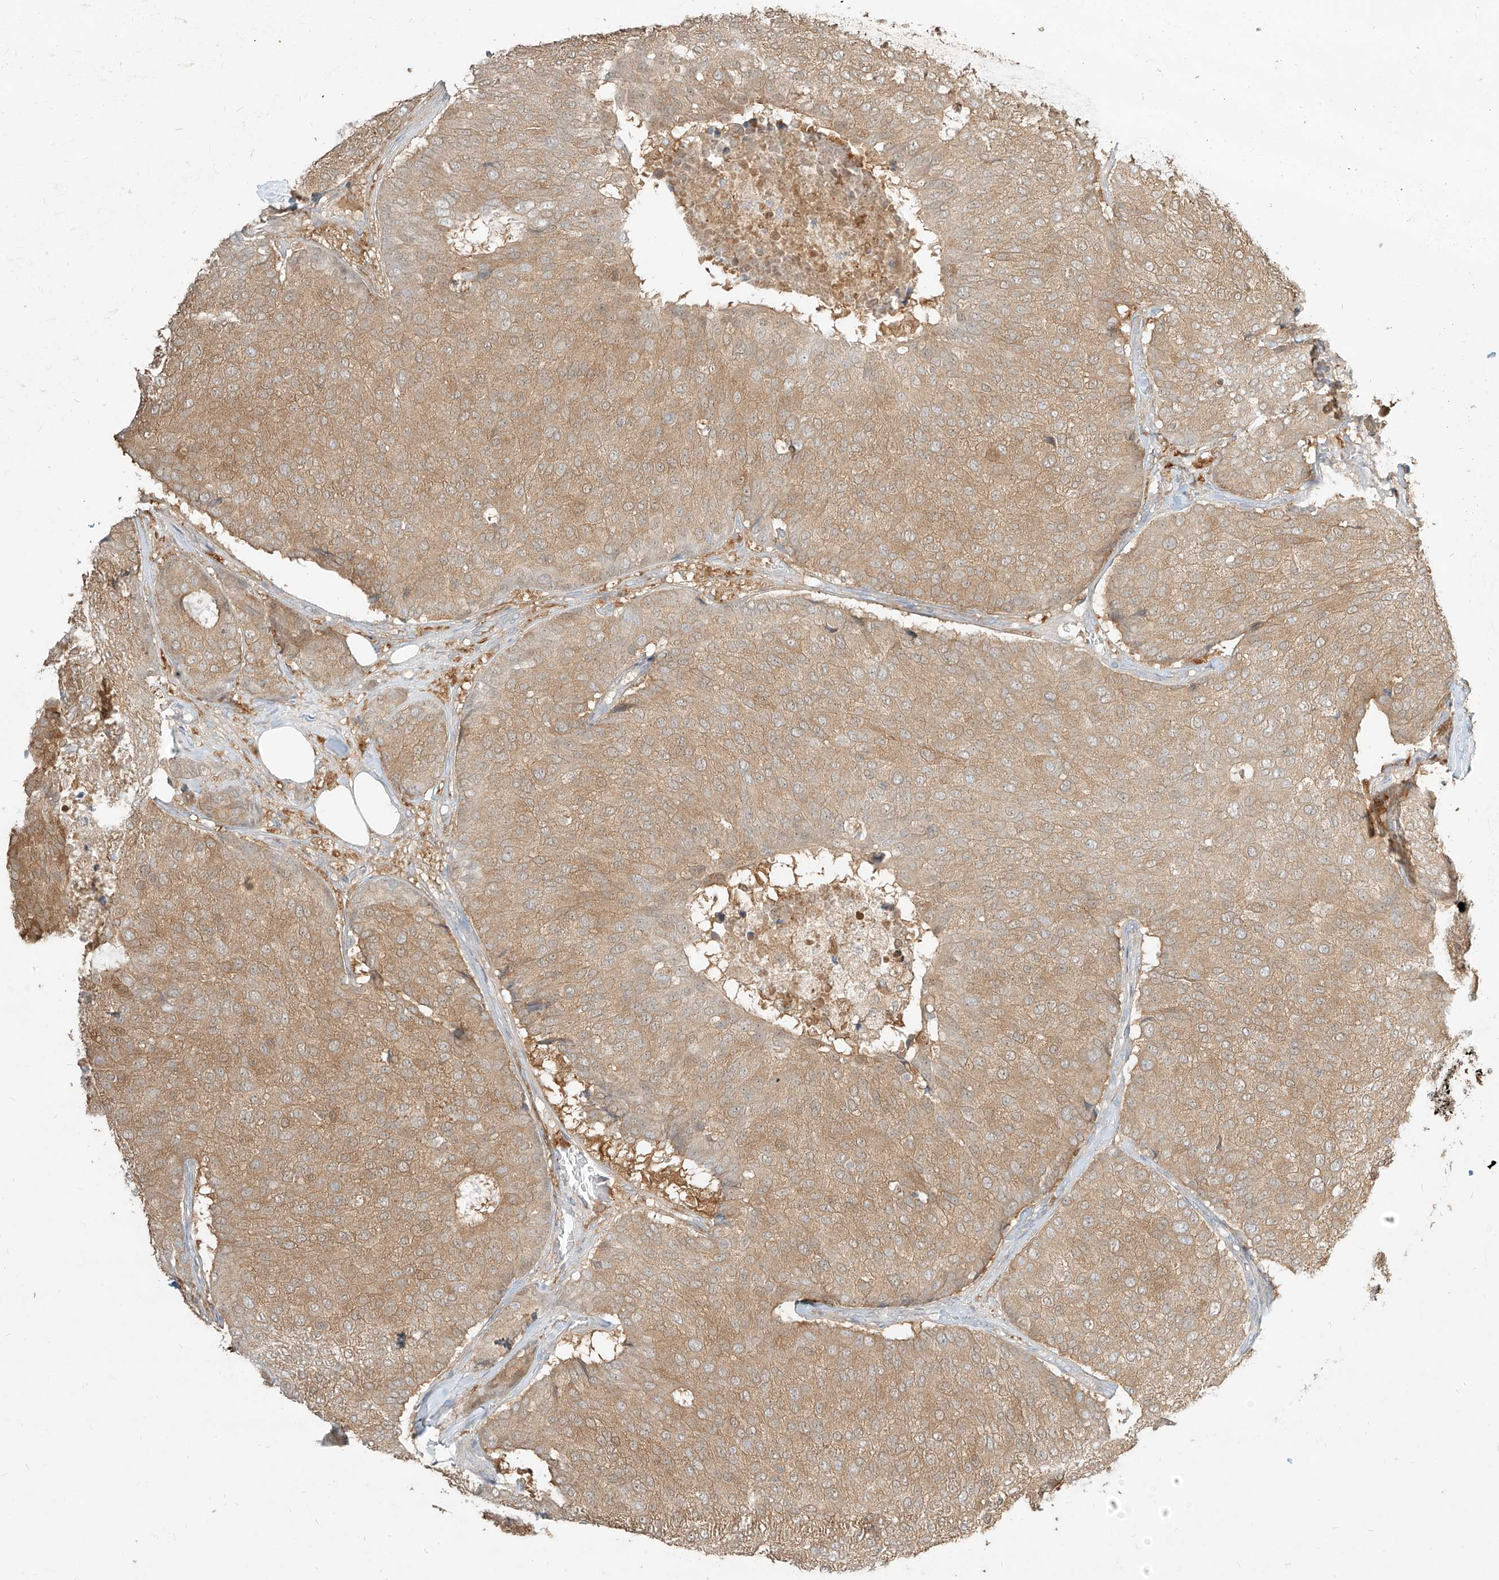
{"staining": {"intensity": "moderate", "quantity": ">75%", "location": "cytoplasmic/membranous"}, "tissue": "breast cancer", "cell_type": "Tumor cells", "image_type": "cancer", "snomed": [{"axis": "morphology", "description": "Duct carcinoma"}, {"axis": "topography", "description": "Breast"}], "caption": "Protein expression analysis of intraductal carcinoma (breast) demonstrates moderate cytoplasmic/membranous positivity in about >75% of tumor cells.", "gene": "PGD", "patient": {"sex": "female", "age": 75}}